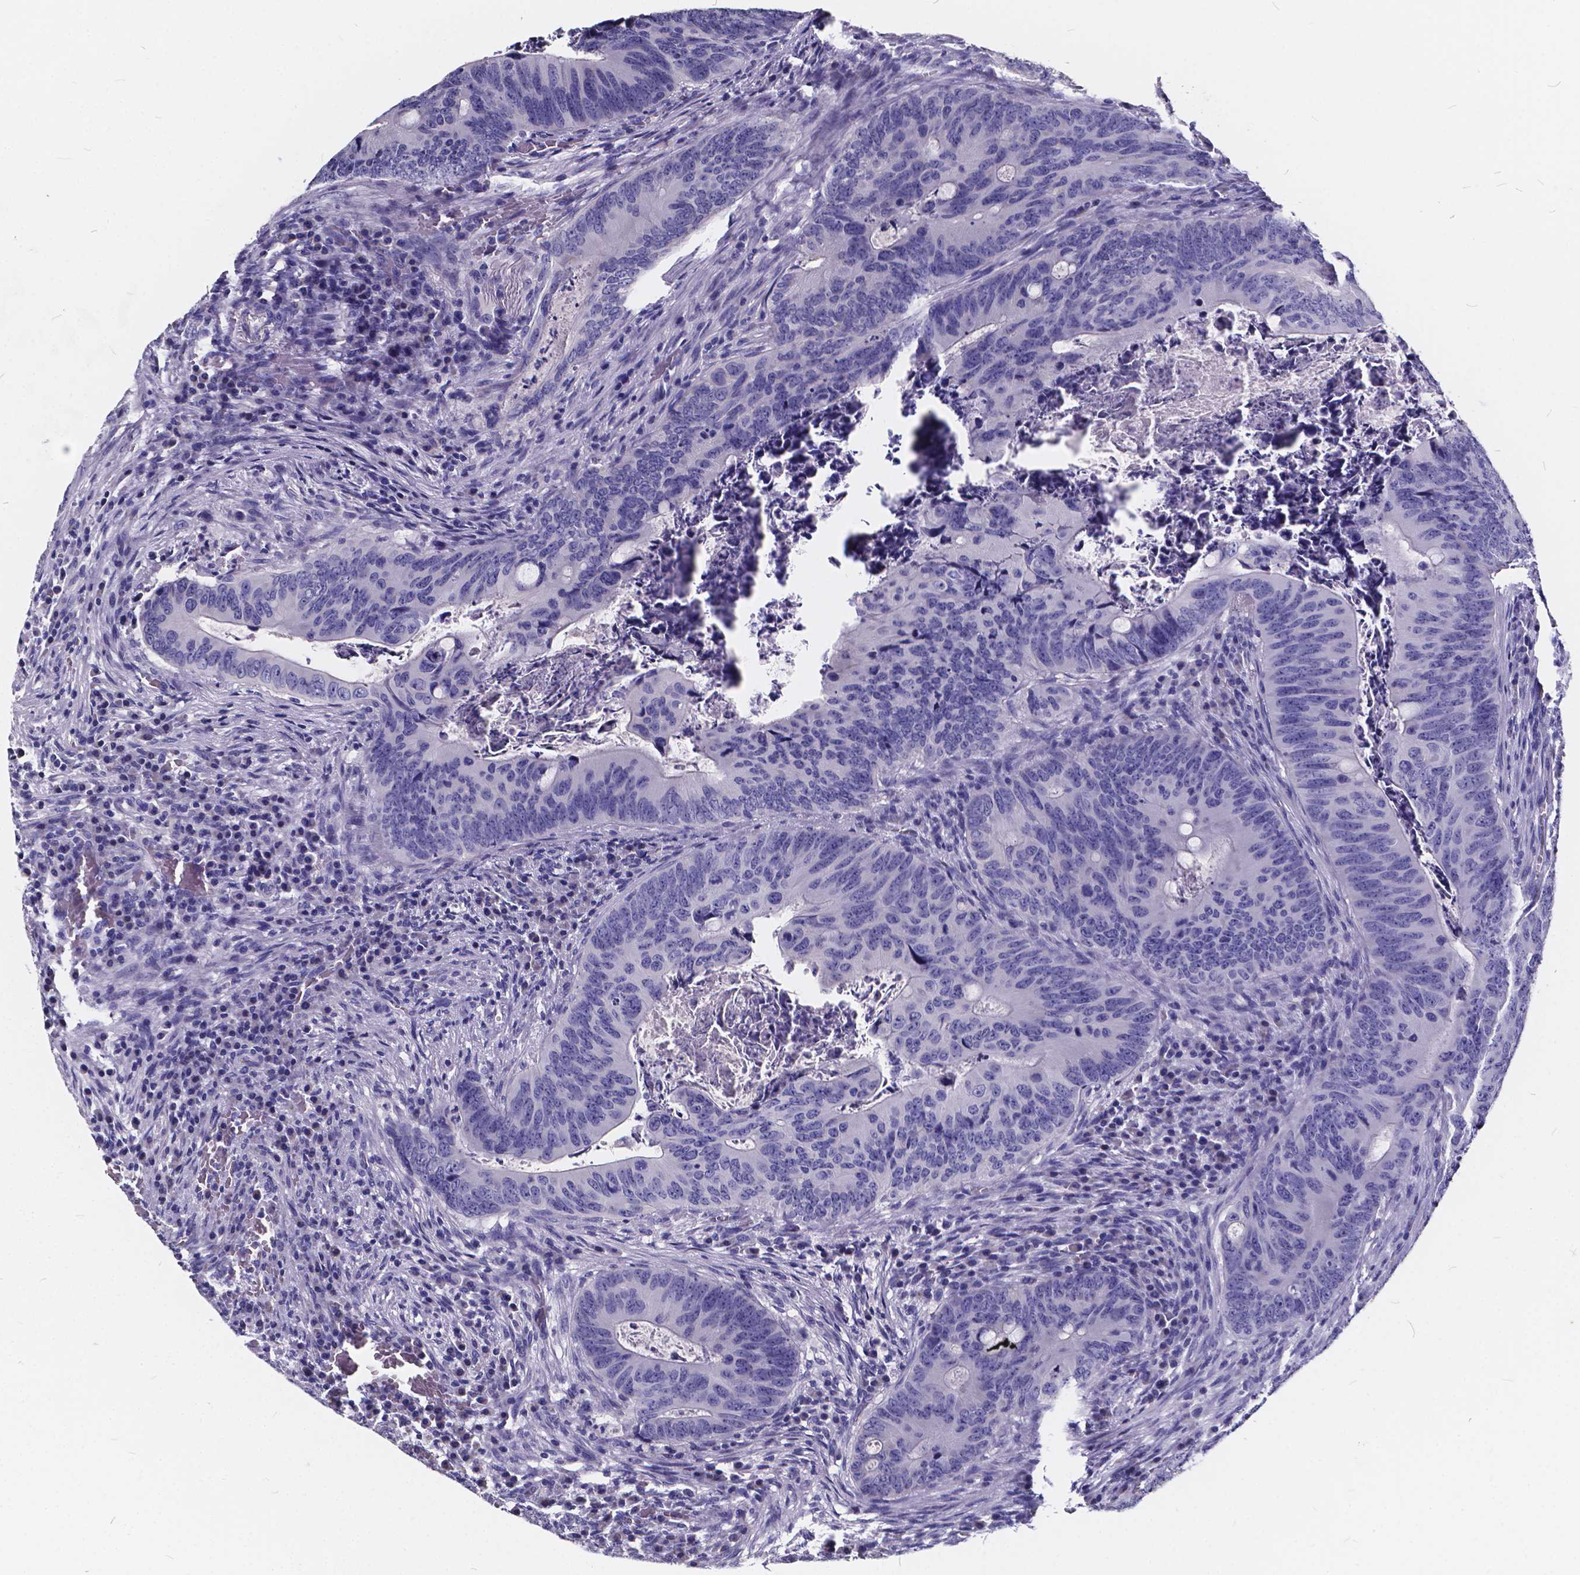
{"staining": {"intensity": "negative", "quantity": "none", "location": "none"}, "tissue": "colorectal cancer", "cell_type": "Tumor cells", "image_type": "cancer", "snomed": [{"axis": "morphology", "description": "Adenocarcinoma, NOS"}, {"axis": "topography", "description": "Colon"}], "caption": "High magnification brightfield microscopy of adenocarcinoma (colorectal) stained with DAB (3,3'-diaminobenzidine) (brown) and counterstained with hematoxylin (blue): tumor cells show no significant expression.", "gene": "SPEF2", "patient": {"sex": "female", "age": 74}}